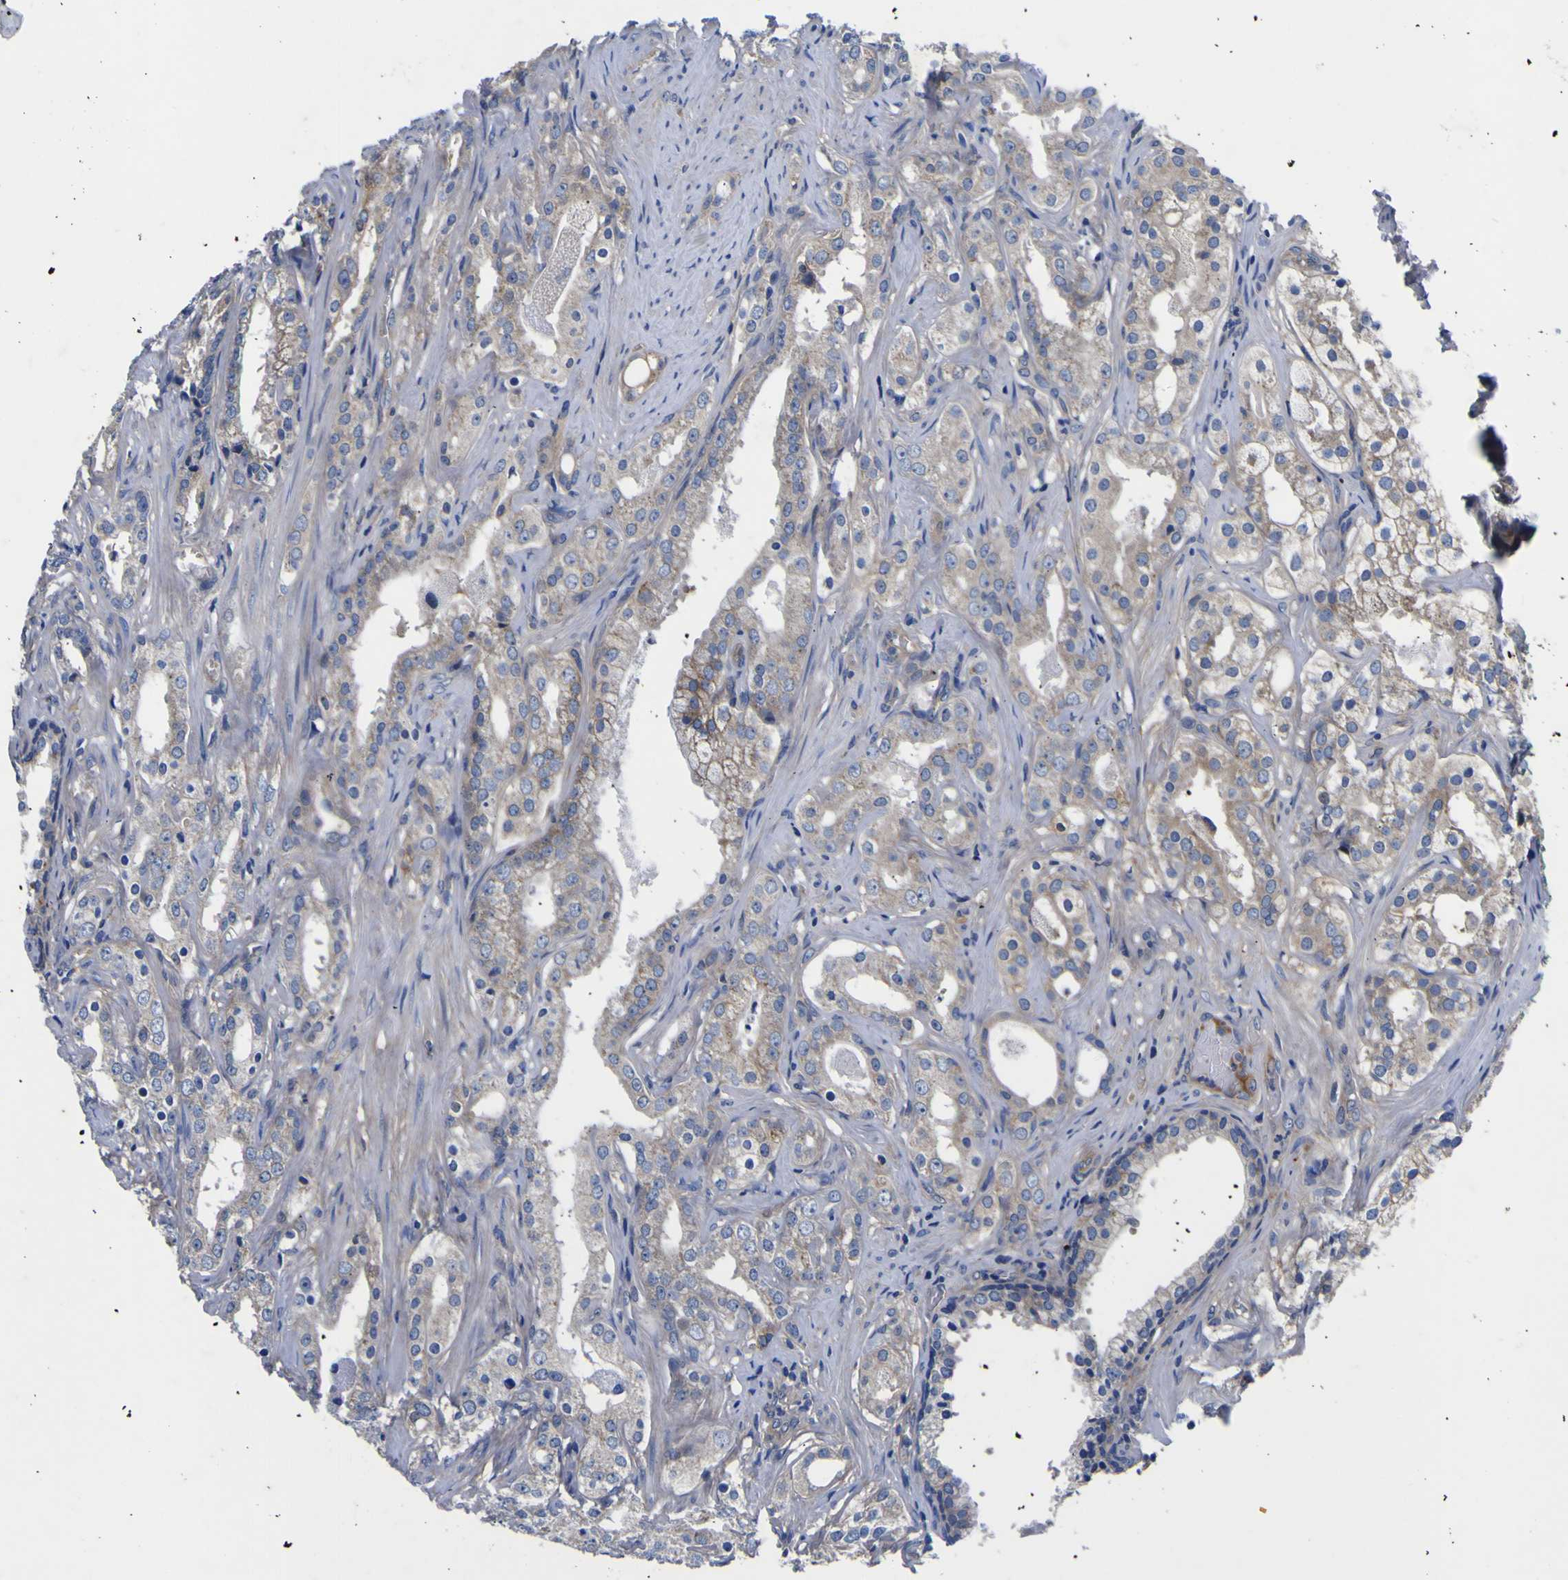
{"staining": {"intensity": "negative", "quantity": "none", "location": "none"}, "tissue": "prostate cancer", "cell_type": "Tumor cells", "image_type": "cancer", "snomed": [{"axis": "morphology", "description": "Adenocarcinoma, Low grade"}, {"axis": "topography", "description": "Prostate"}], "caption": "This is an immunohistochemistry (IHC) image of human prostate adenocarcinoma (low-grade). There is no staining in tumor cells.", "gene": "VASN", "patient": {"sex": "male", "age": 59}}